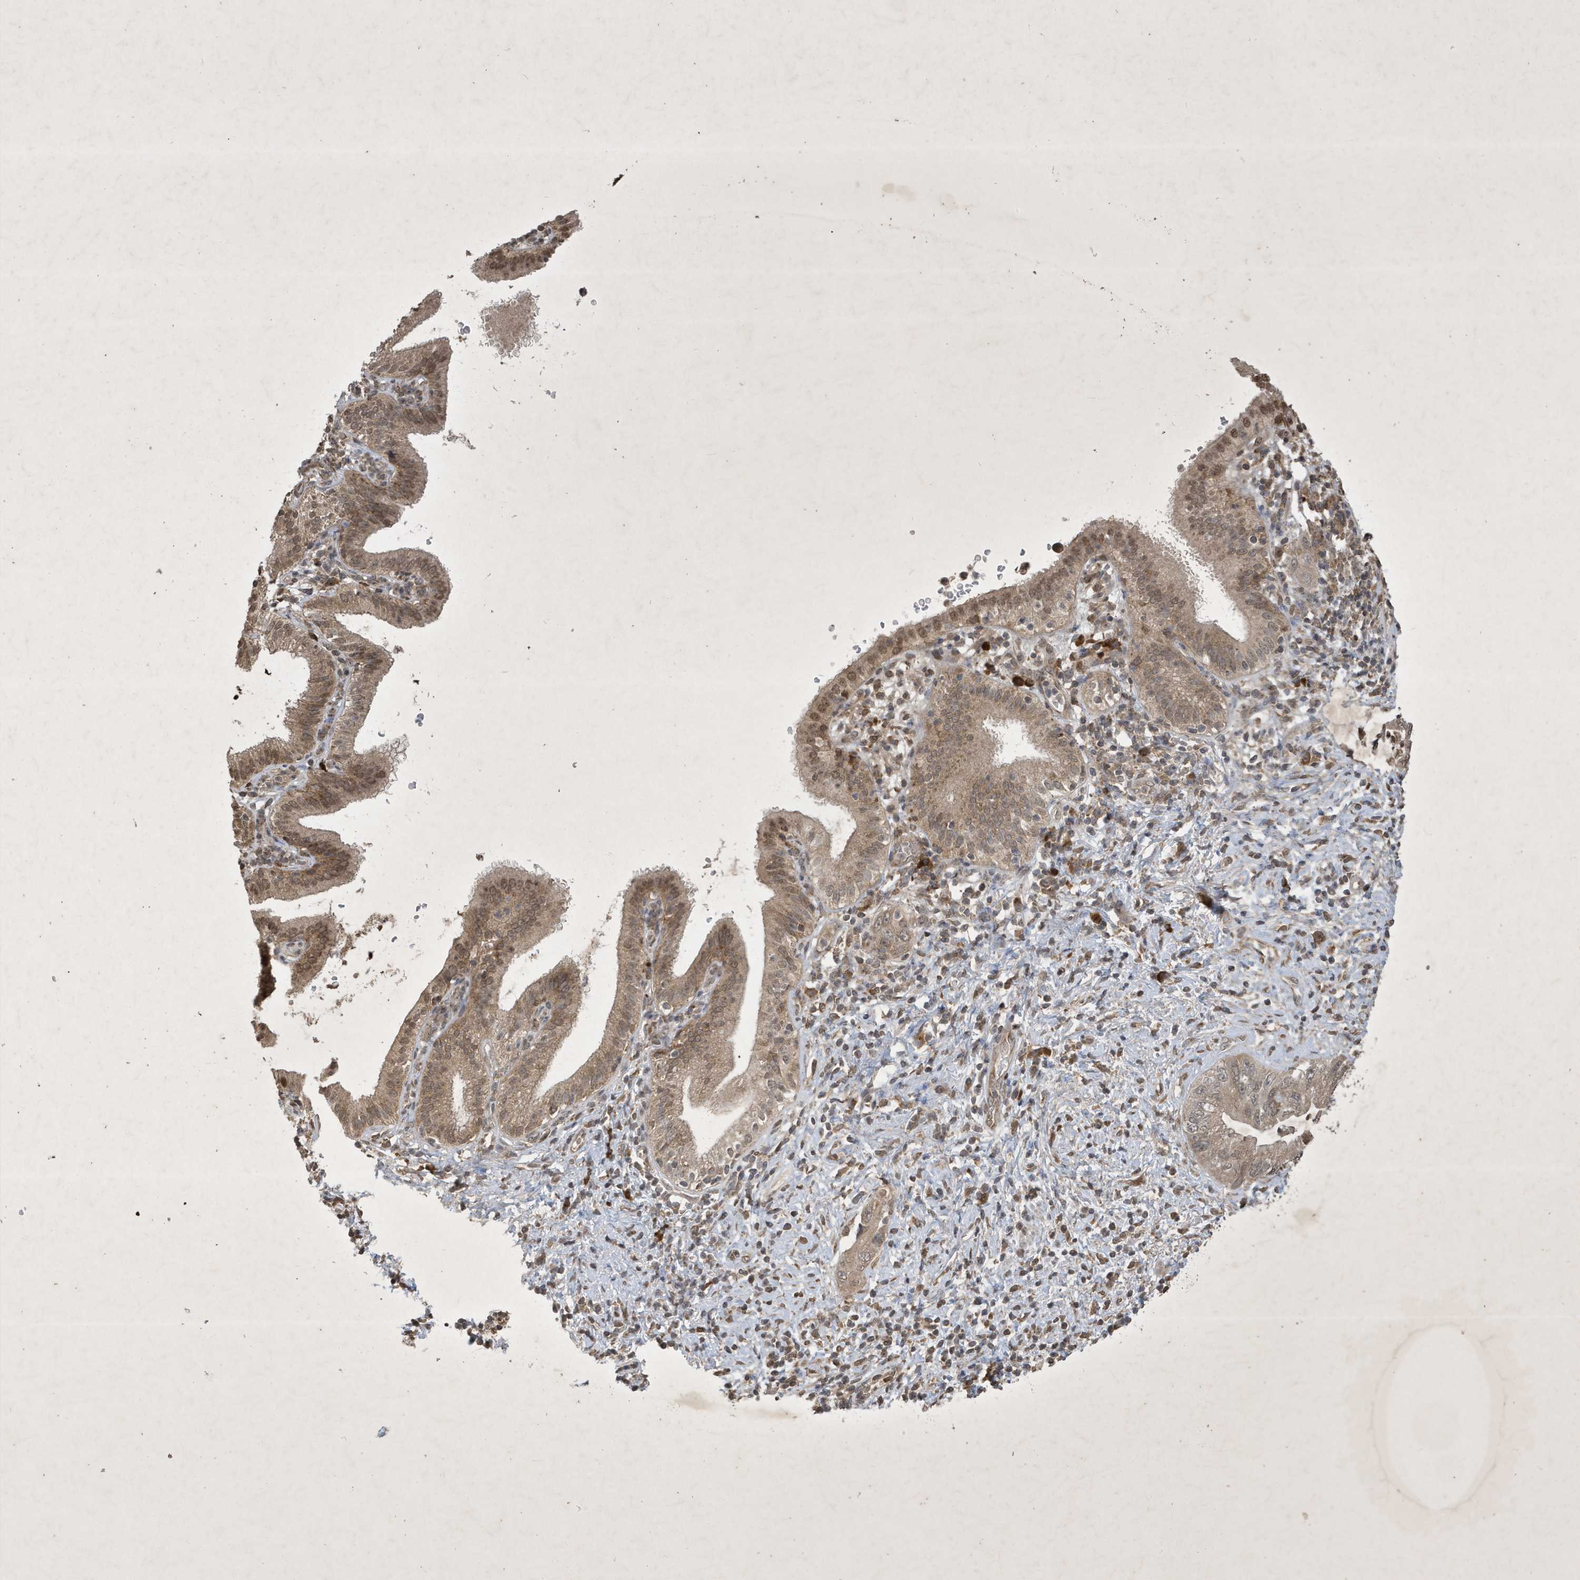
{"staining": {"intensity": "moderate", "quantity": ">75%", "location": "cytoplasmic/membranous,nuclear"}, "tissue": "pancreatic cancer", "cell_type": "Tumor cells", "image_type": "cancer", "snomed": [{"axis": "morphology", "description": "Adenocarcinoma, NOS"}, {"axis": "topography", "description": "Pancreas"}], "caption": "This histopathology image shows IHC staining of human adenocarcinoma (pancreatic), with medium moderate cytoplasmic/membranous and nuclear expression in approximately >75% of tumor cells.", "gene": "STX10", "patient": {"sex": "female", "age": 73}}